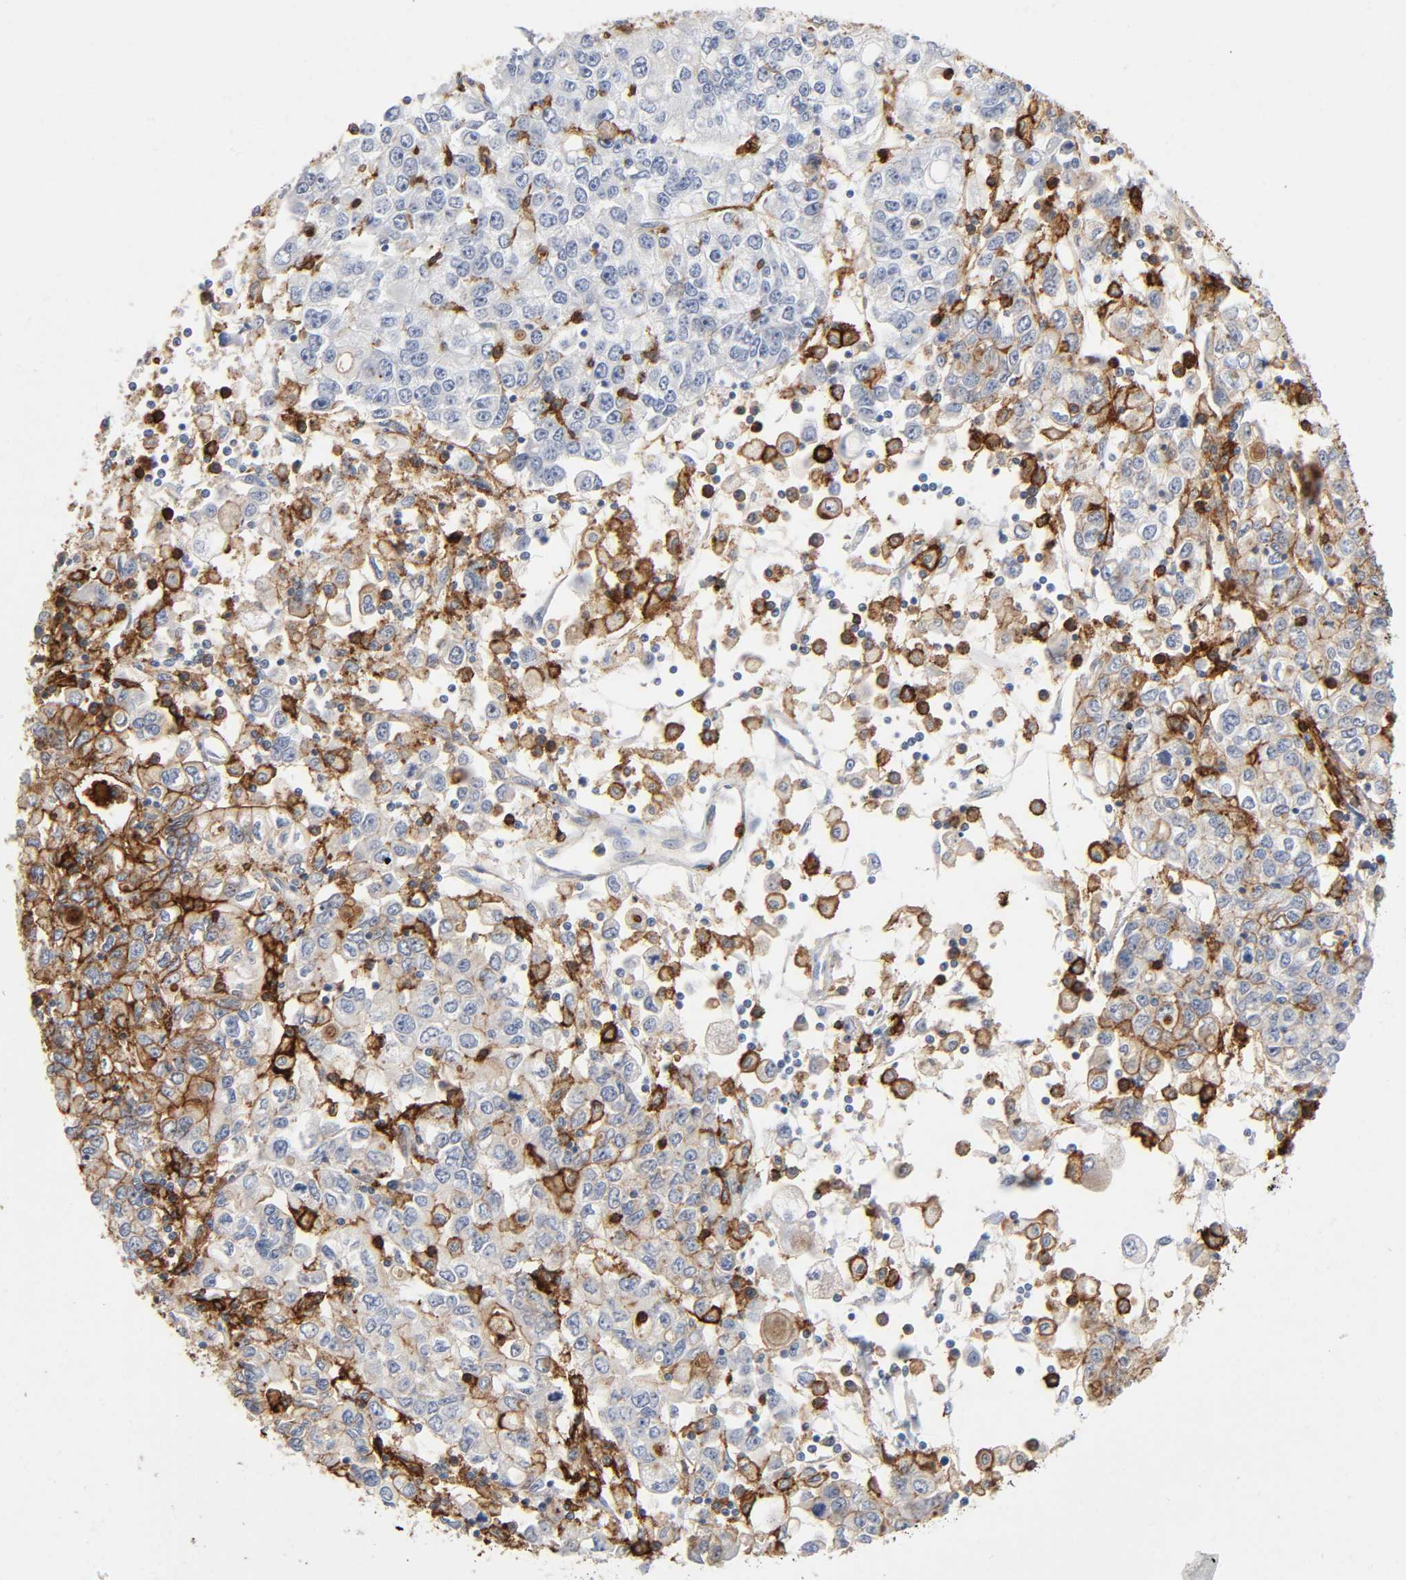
{"staining": {"intensity": "moderate", "quantity": "<25%", "location": "cytoplasmic/membranous"}, "tissue": "stomach cancer", "cell_type": "Tumor cells", "image_type": "cancer", "snomed": [{"axis": "morphology", "description": "Adenocarcinoma, NOS"}, {"axis": "topography", "description": "Stomach, lower"}], "caption": "Stomach cancer (adenocarcinoma) stained for a protein exhibits moderate cytoplasmic/membranous positivity in tumor cells.", "gene": "LYN", "patient": {"sex": "female", "age": 72}}